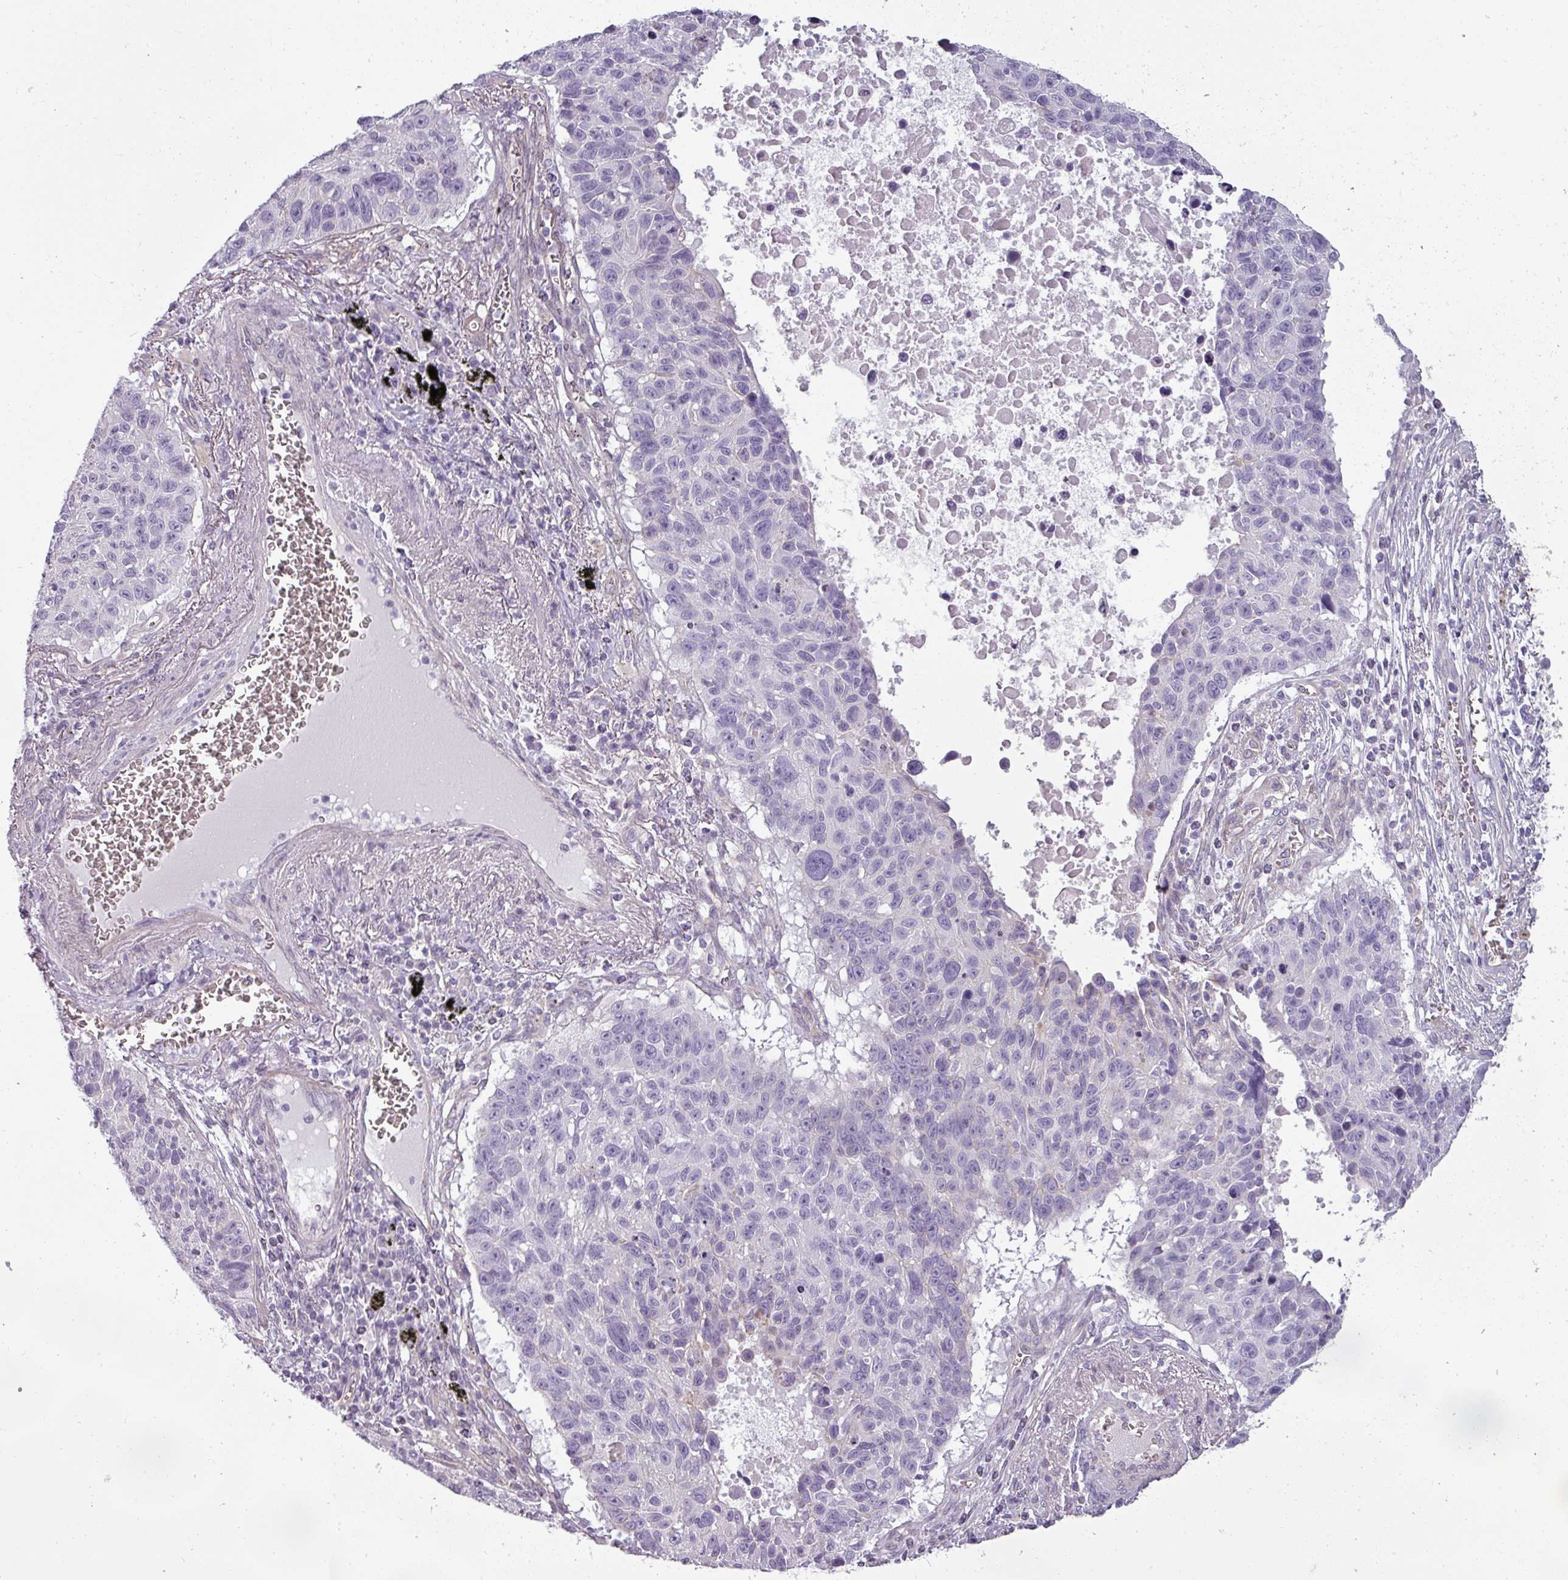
{"staining": {"intensity": "negative", "quantity": "none", "location": "none"}, "tissue": "lung cancer", "cell_type": "Tumor cells", "image_type": "cancer", "snomed": [{"axis": "morphology", "description": "Squamous cell carcinoma, NOS"}, {"axis": "topography", "description": "Lung"}], "caption": "Immunohistochemistry of human lung squamous cell carcinoma demonstrates no staining in tumor cells. (DAB (3,3'-diaminobenzidine) immunohistochemistry (IHC), high magnification).", "gene": "ASB1", "patient": {"sex": "male", "age": 66}}